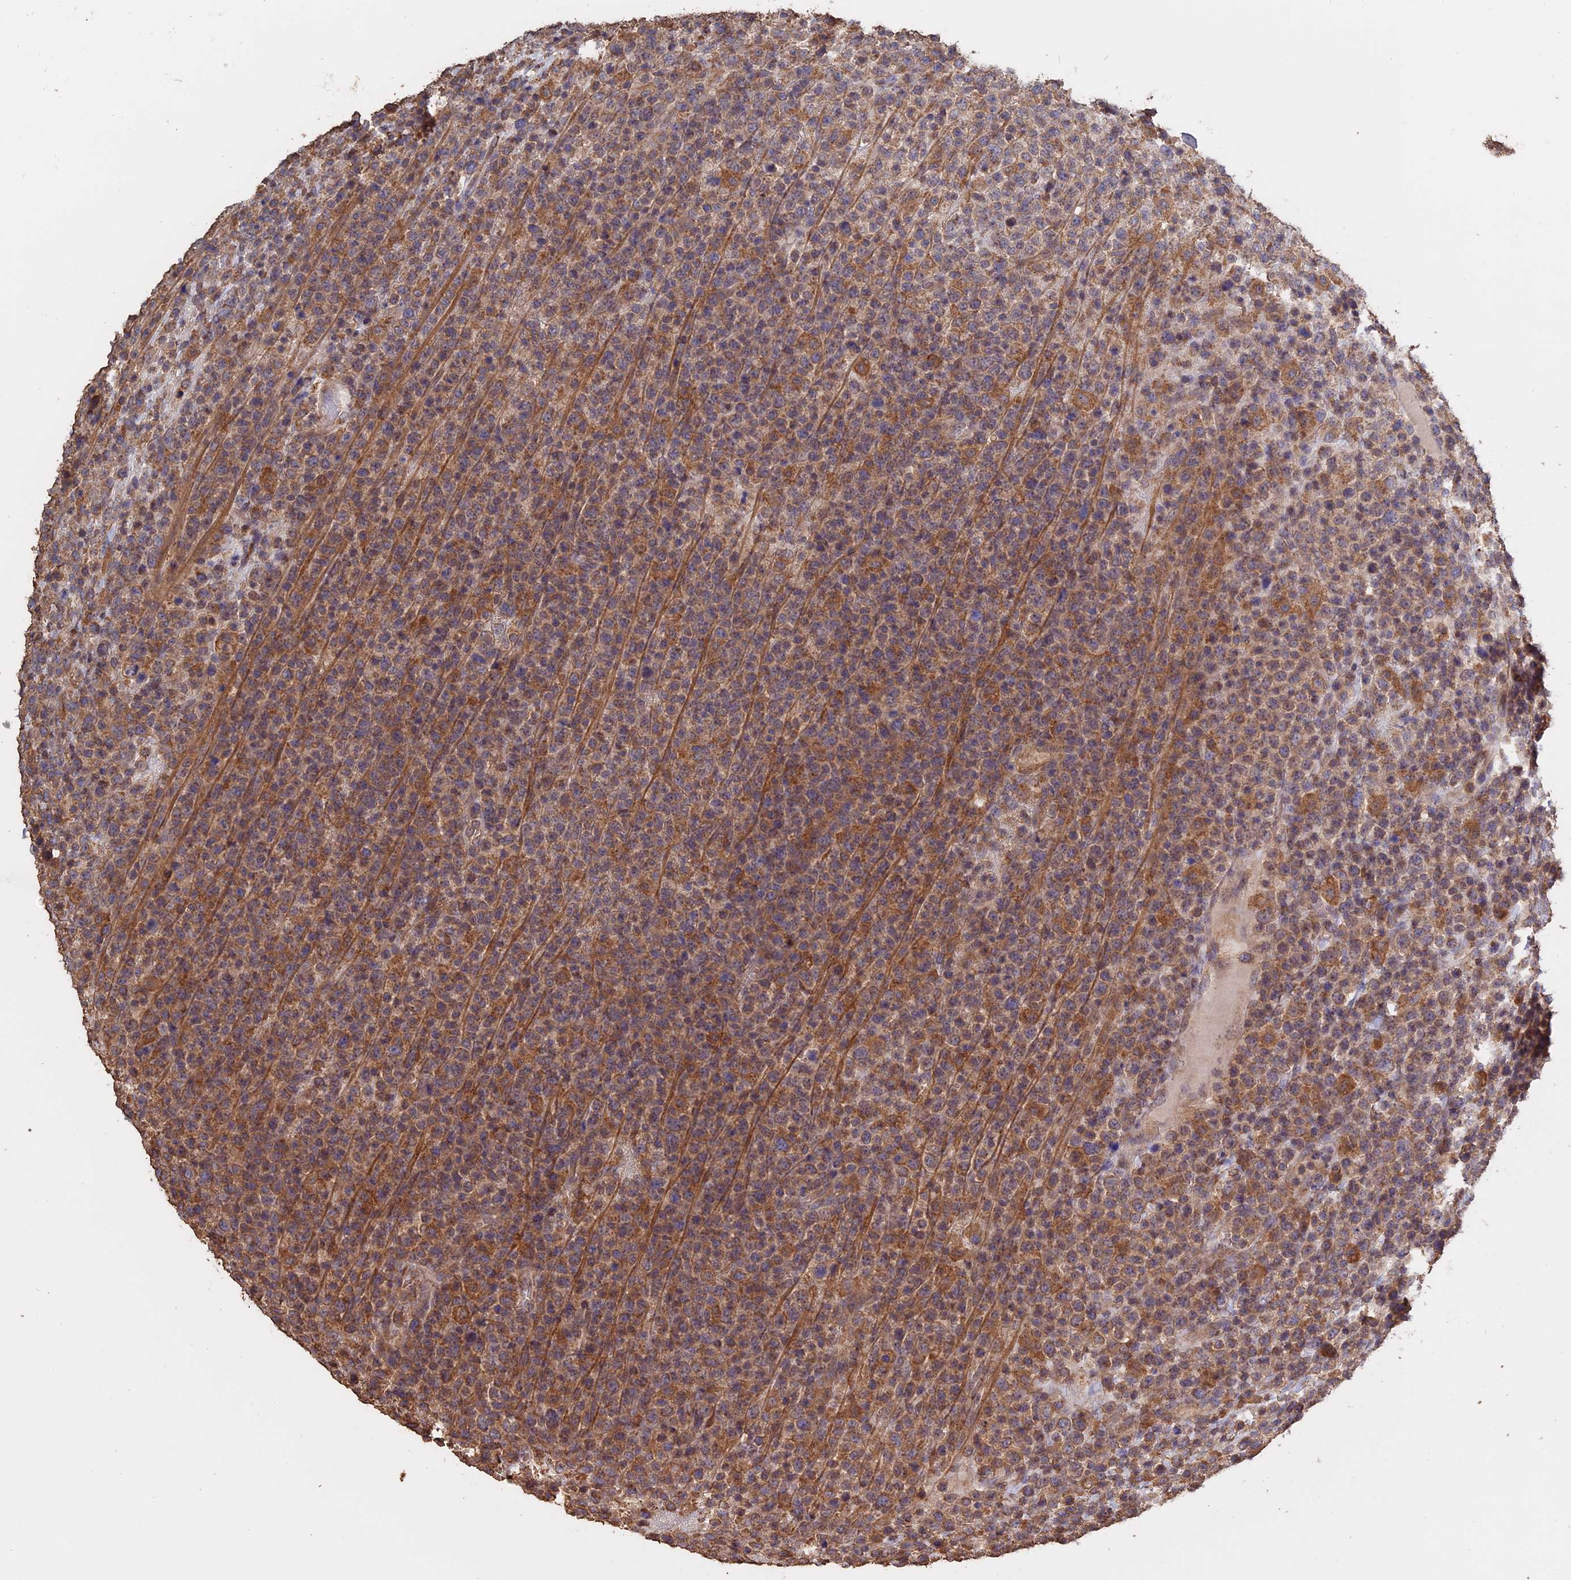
{"staining": {"intensity": "weak", "quantity": ">75%", "location": "cytoplasmic/membranous"}, "tissue": "lymphoma", "cell_type": "Tumor cells", "image_type": "cancer", "snomed": [{"axis": "morphology", "description": "Malignant lymphoma, non-Hodgkin's type, High grade"}, {"axis": "topography", "description": "Colon"}], "caption": "Immunohistochemical staining of high-grade malignant lymphoma, non-Hodgkin's type displays low levels of weak cytoplasmic/membranous staining in about >75% of tumor cells.", "gene": "PIGQ", "patient": {"sex": "female", "age": 53}}